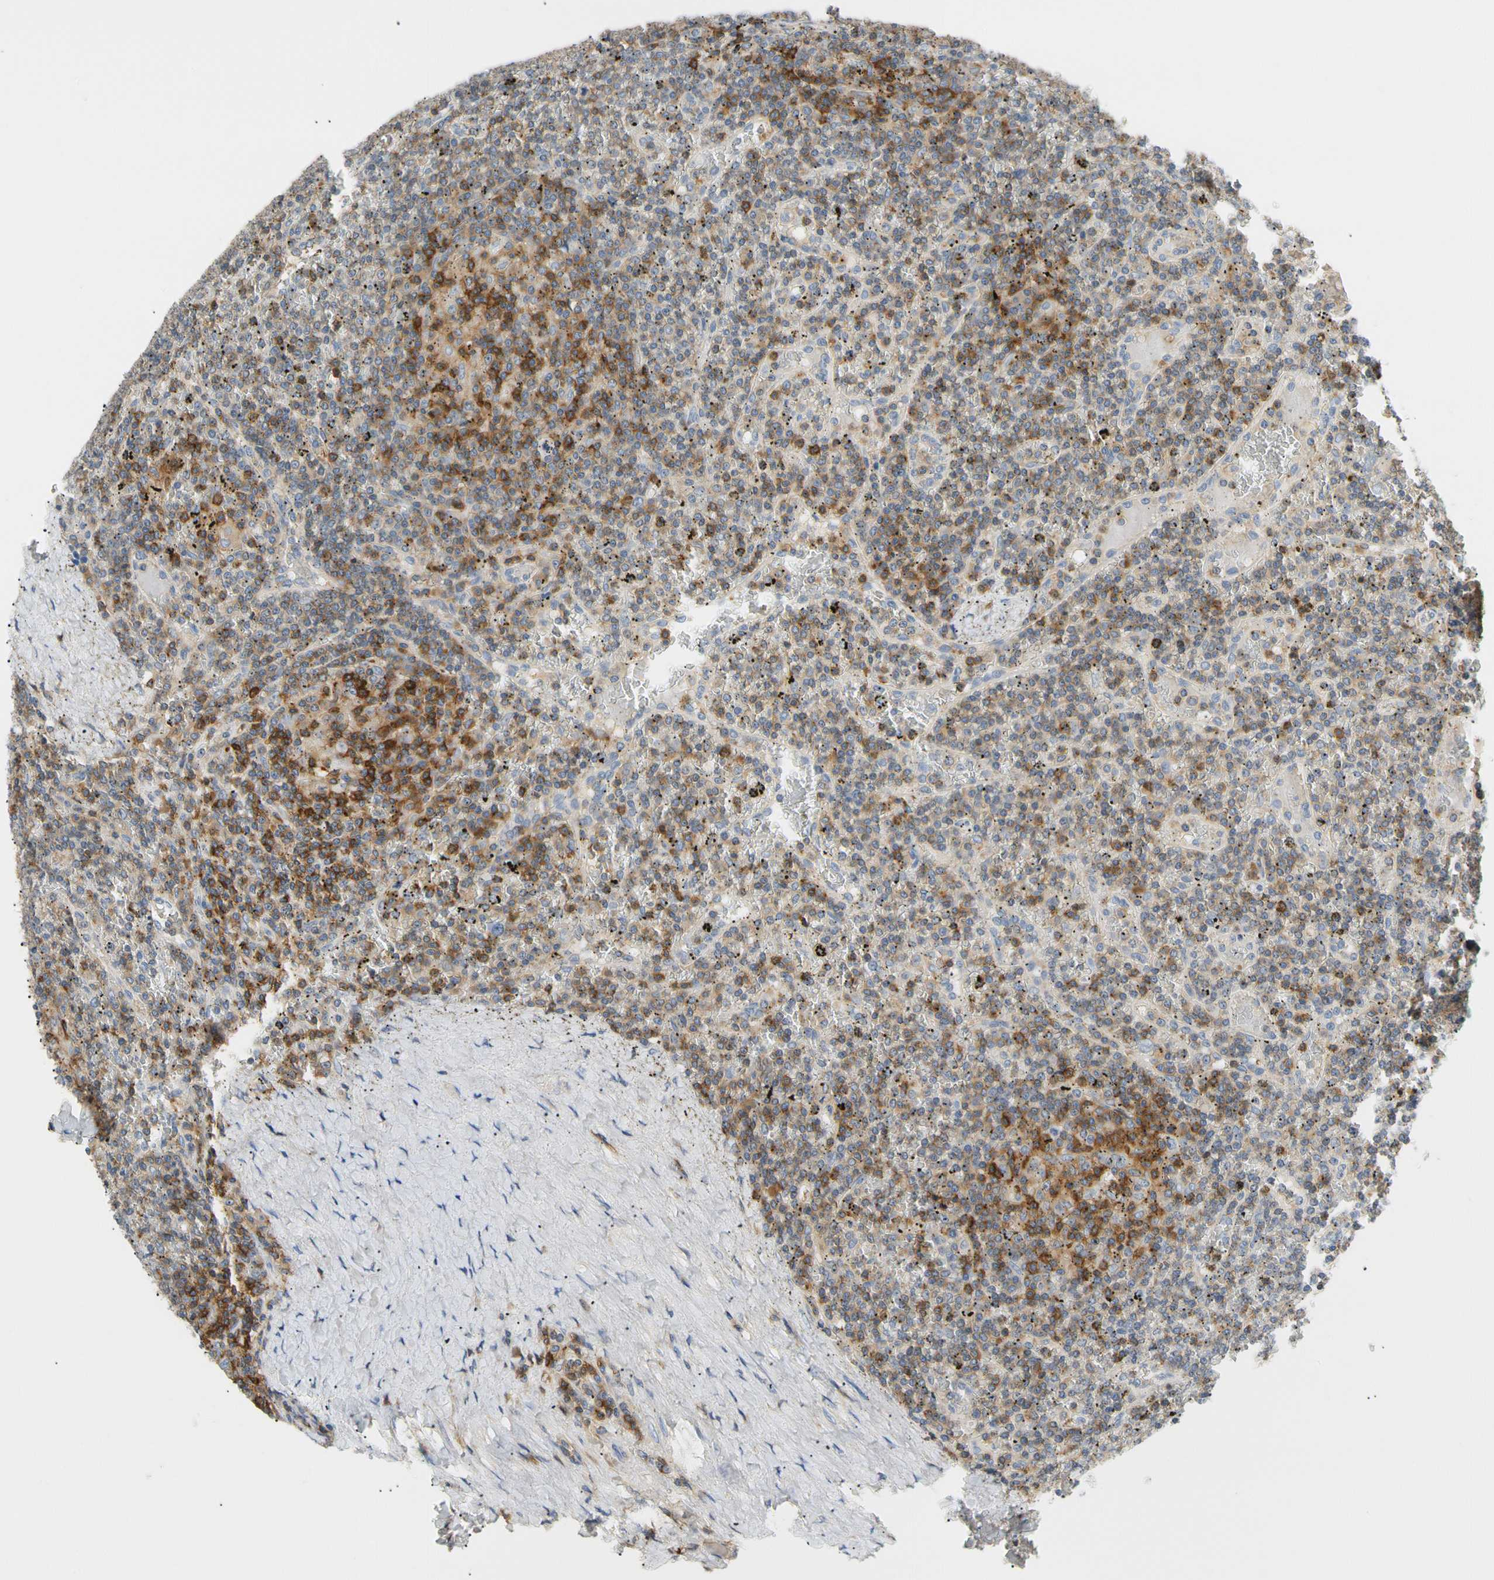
{"staining": {"intensity": "moderate", "quantity": "25%-75%", "location": "cytoplasmic/membranous"}, "tissue": "lymphoma", "cell_type": "Tumor cells", "image_type": "cancer", "snomed": [{"axis": "morphology", "description": "Malignant lymphoma, non-Hodgkin's type, Low grade"}, {"axis": "topography", "description": "Spleen"}], "caption": "Immunohistochemical staining of human lymphoma displays moderate cytoplasmic/membranous protein positivity in approximately 25%-75% of tumor cells.", "gene": "TNFRSF18", "patient": {"sex": "female", "age": 19}}